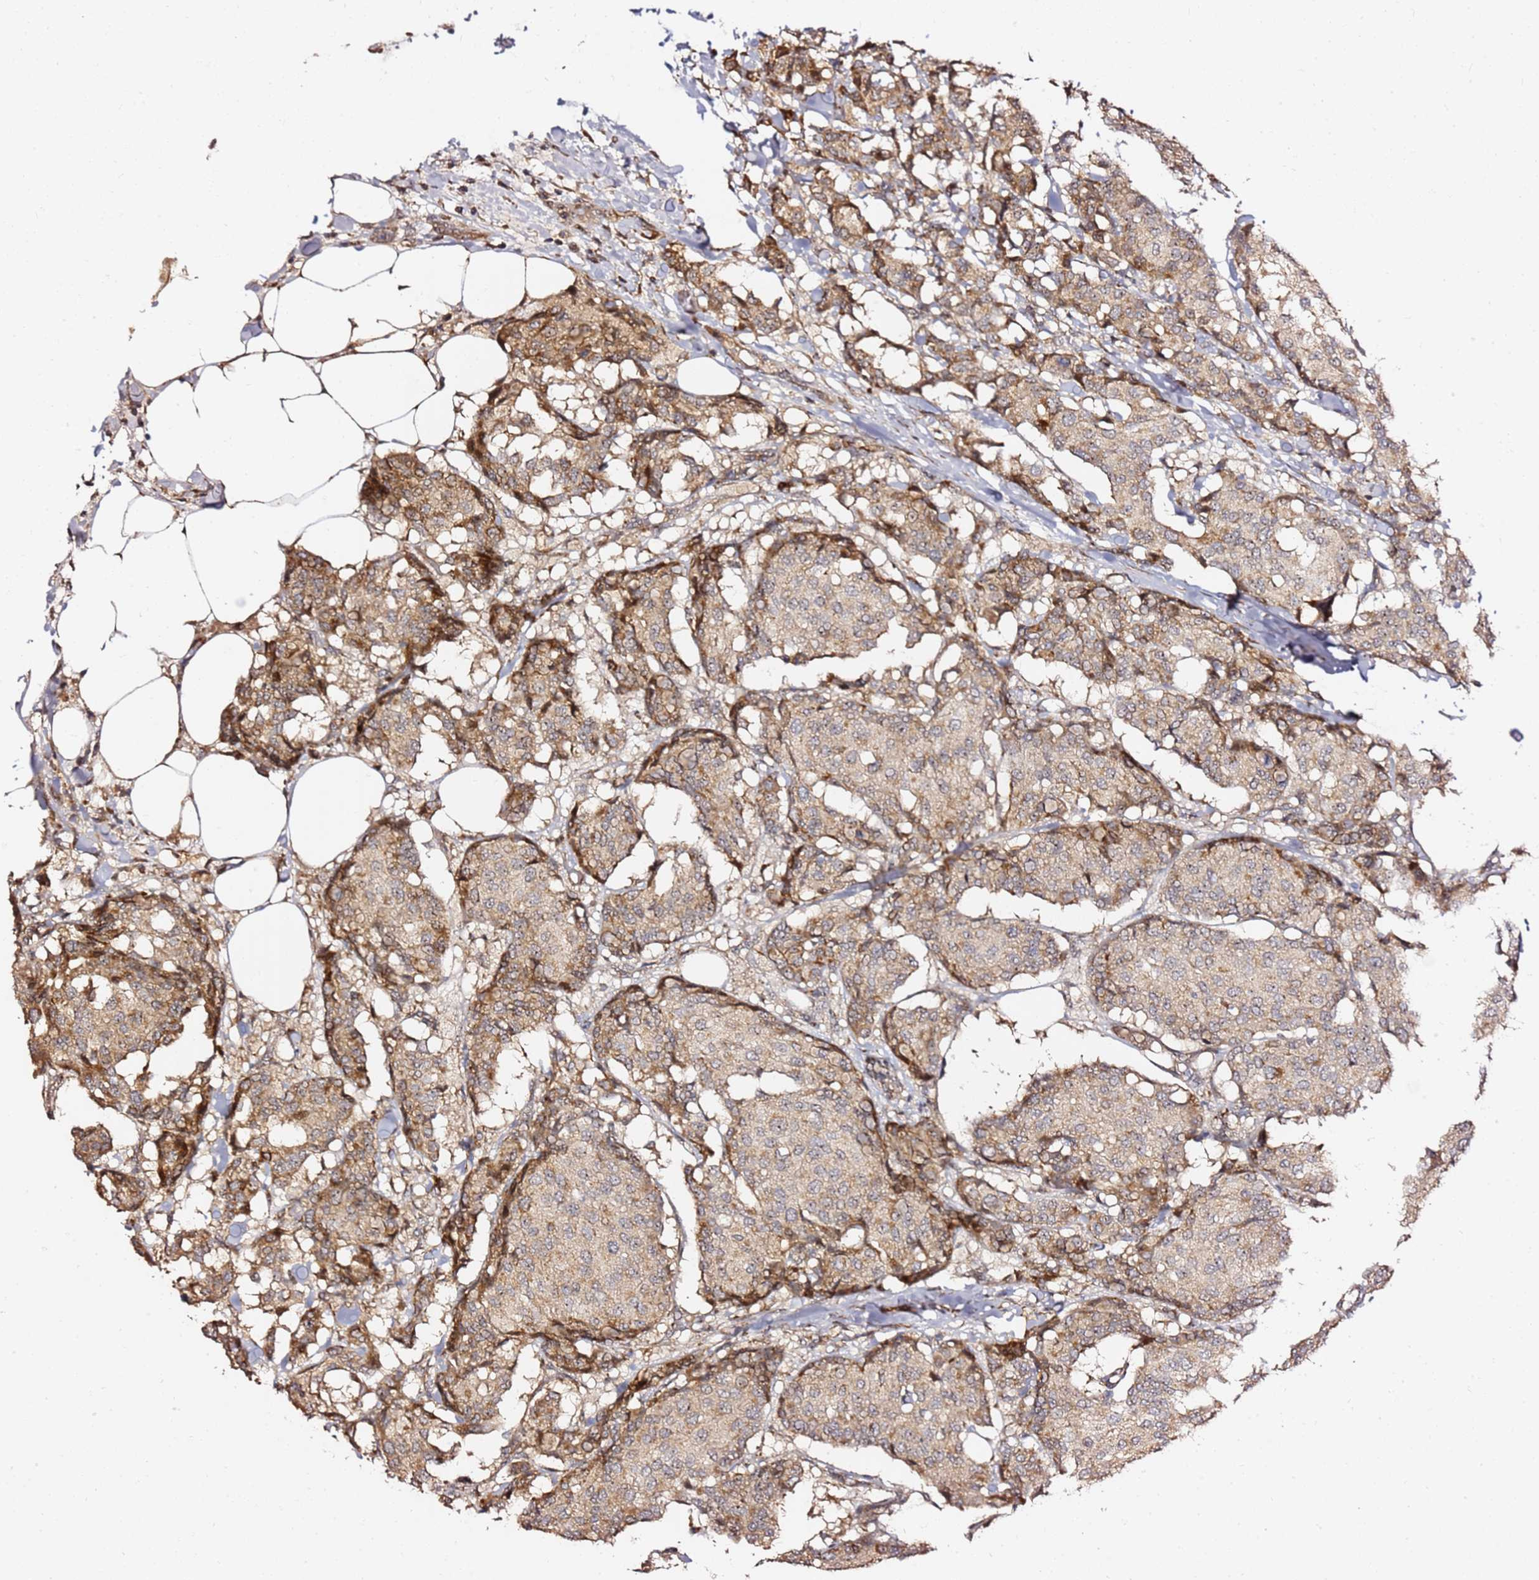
{"staining": {"intensity": "moderate", "quantity": "25%-75%", "location": "cytoplasmic/membranous"}, "tissue": "breast cancer", "cell_type": "Tumor cells", "image_type": "cancer", "snomed": [{"axis": "morphology", "description": "Duct carcinoma"}, {"axis": "topography", "description": "Breast"}], "caption": "IHC image of neoplastic tissue: human breast intraductal carcinoma stained using immunohistochemistry reveals medium levels of moderate protein expression localized specifically in the cytoplasmic/membranous of tumor cells, appearing as a cytoplasmic/membranous brown color.", "gene": "KIF25", "patient": {"sex": "female", "age": 75}}